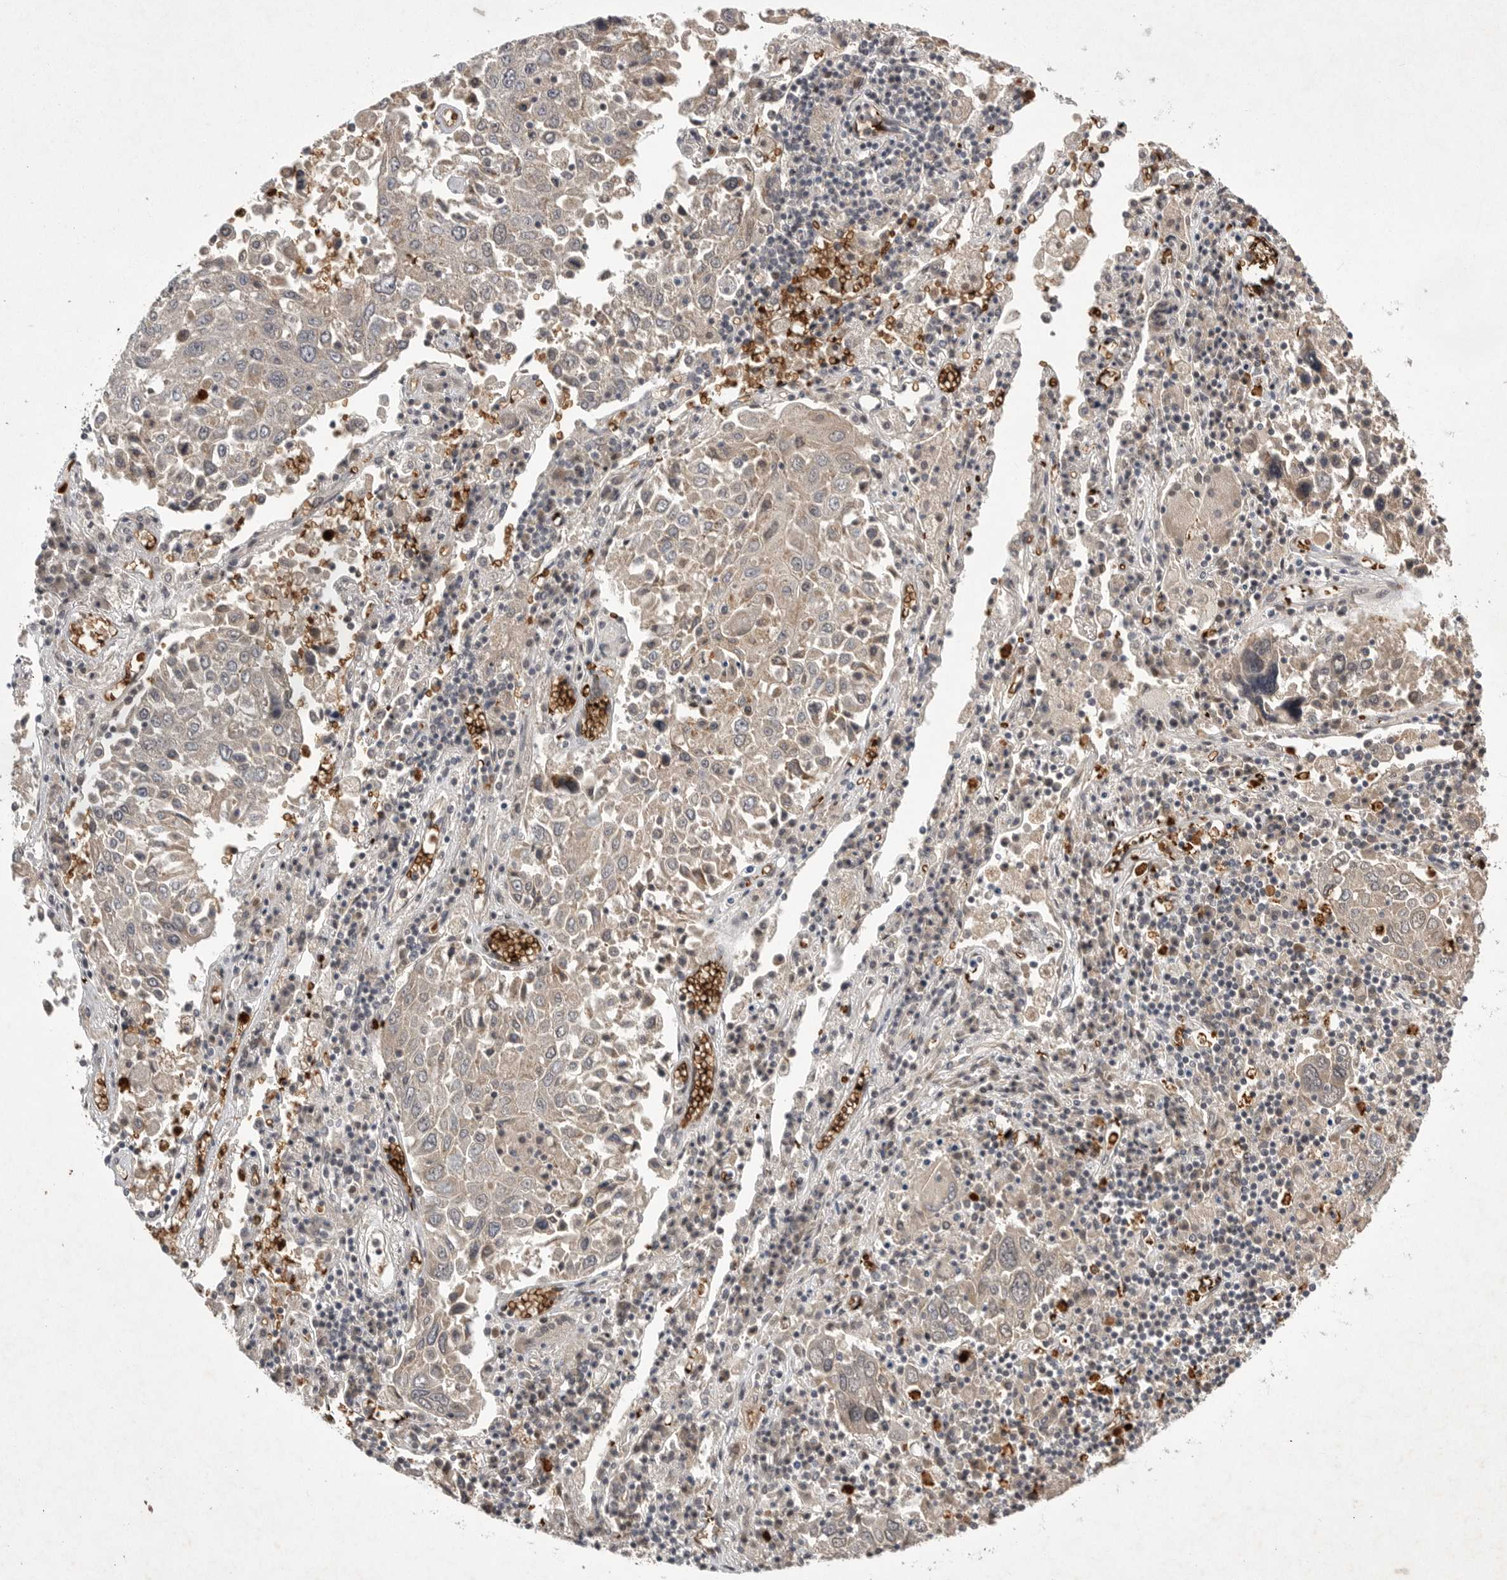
{"staining": {"intensity": "weak", "quantity": "<25%", "location": "cytoplasmic/membranous"}, "tissue": "lung cancer", "cell_type": "Tumor cells", "image_type": "cancer", "snomed": [{"axis": "morphology", "description": "Squamous cell carcinoma, NOS"}, {"axis": "topography", "description": "Lung"}], "caption": "IHC photomicrograph of squamous cell carcinoma (lung) stained for a protein (brown), which demonstrates no expression in tumor cells.", "gene": "UBE3D", "patient": {"sex": "male", "age": 65}}